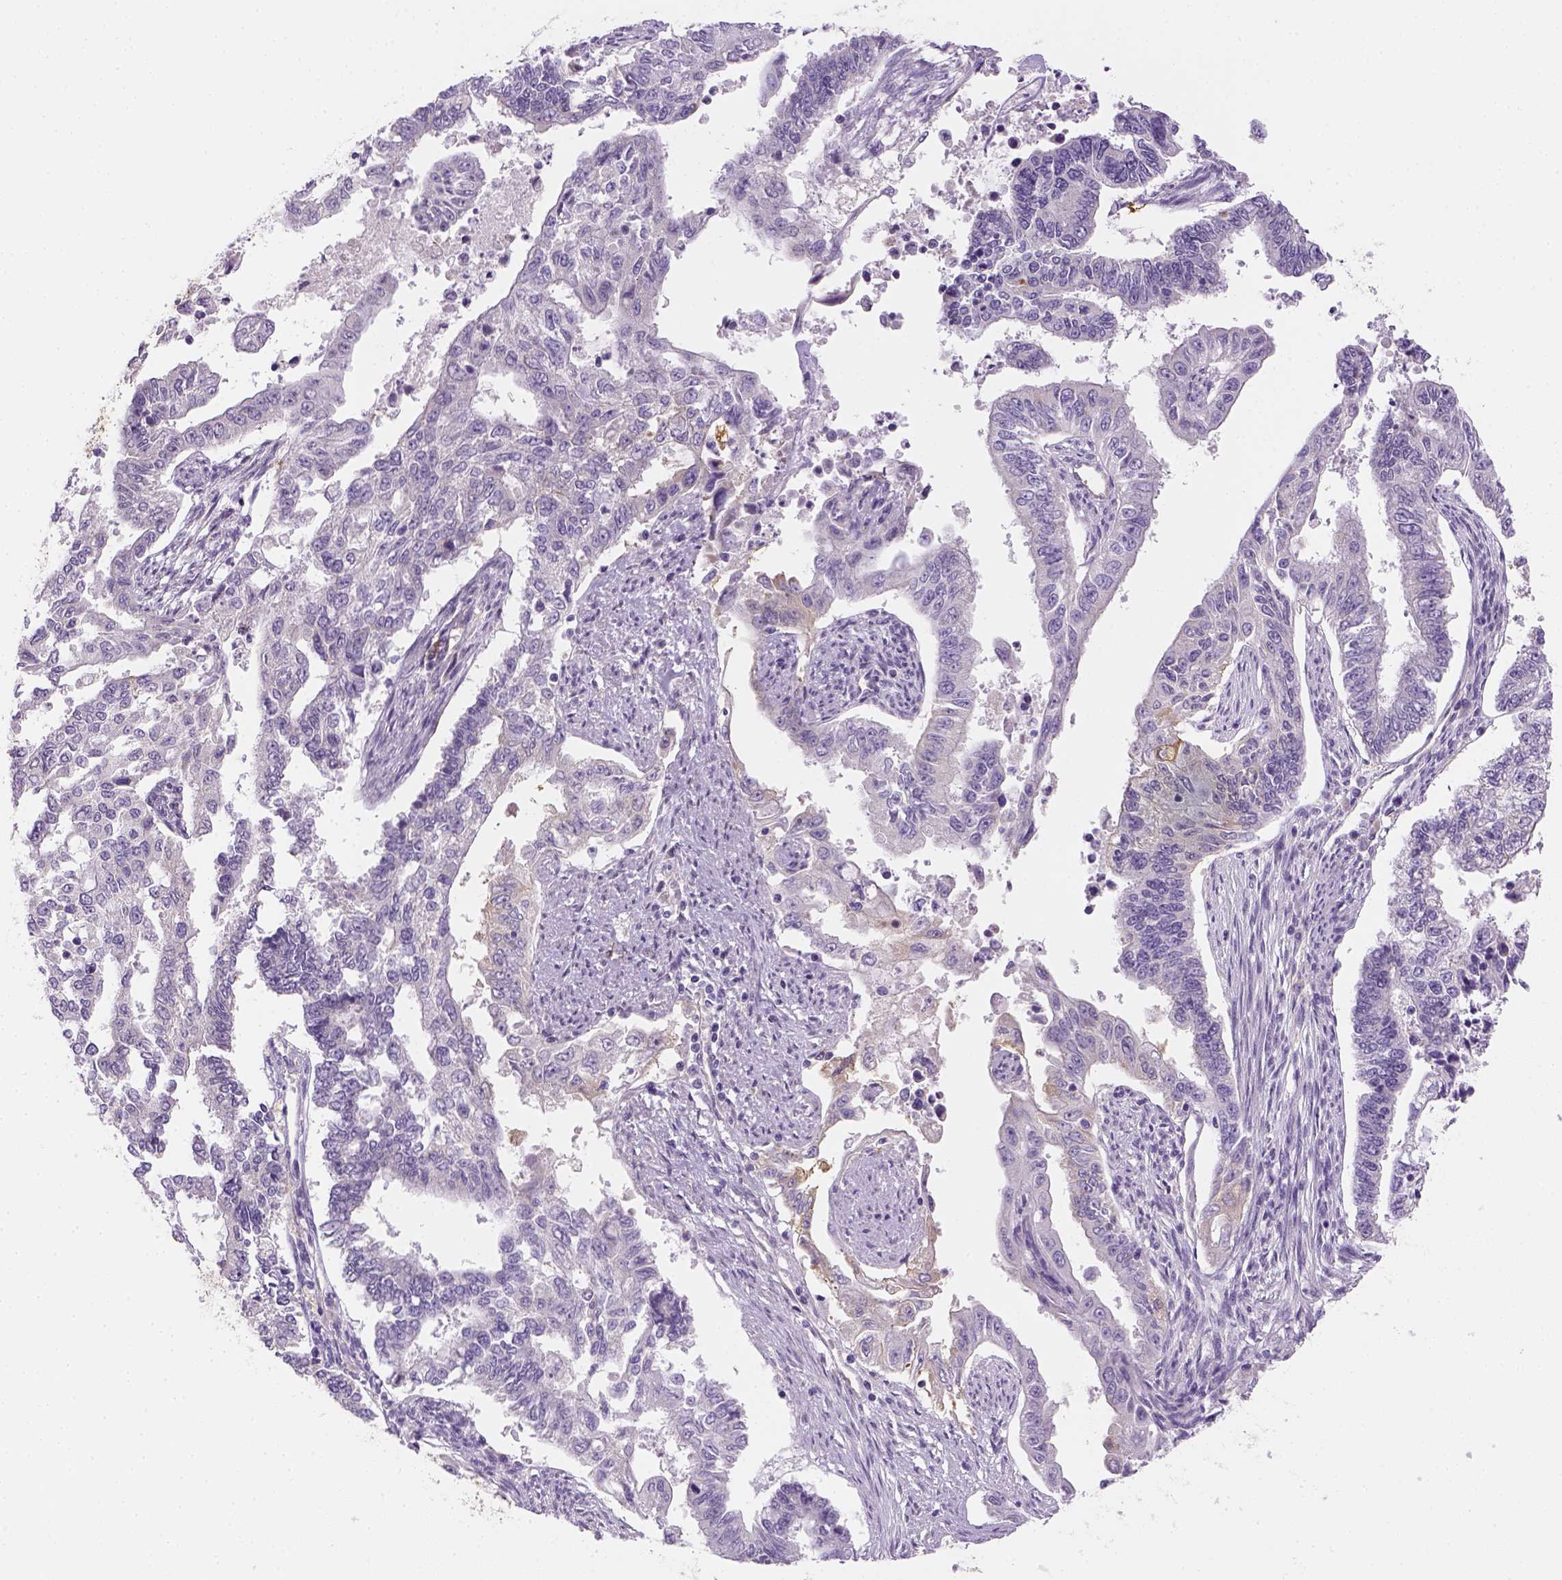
{"staining": {"intensity": "negative", "quantity": "none", "location": "none"}, "tissue": "endometrial cancer", "cell_type": "Tumor cells", "image_type": "cancer", "snomed": [{"axis": "morphology", "description": "Adenocarcinoma, NOS"}, {"axis": "topography", "description": "Uterus"}], "caption": "This is a histopathology image of immunohistochemistry (IHC) staining of endometrial cancer (adenocarcinoma), which shows no expression in tumor cells.", "gene": "CACNB1", "patient": {"sex": "female", "age": 59}}